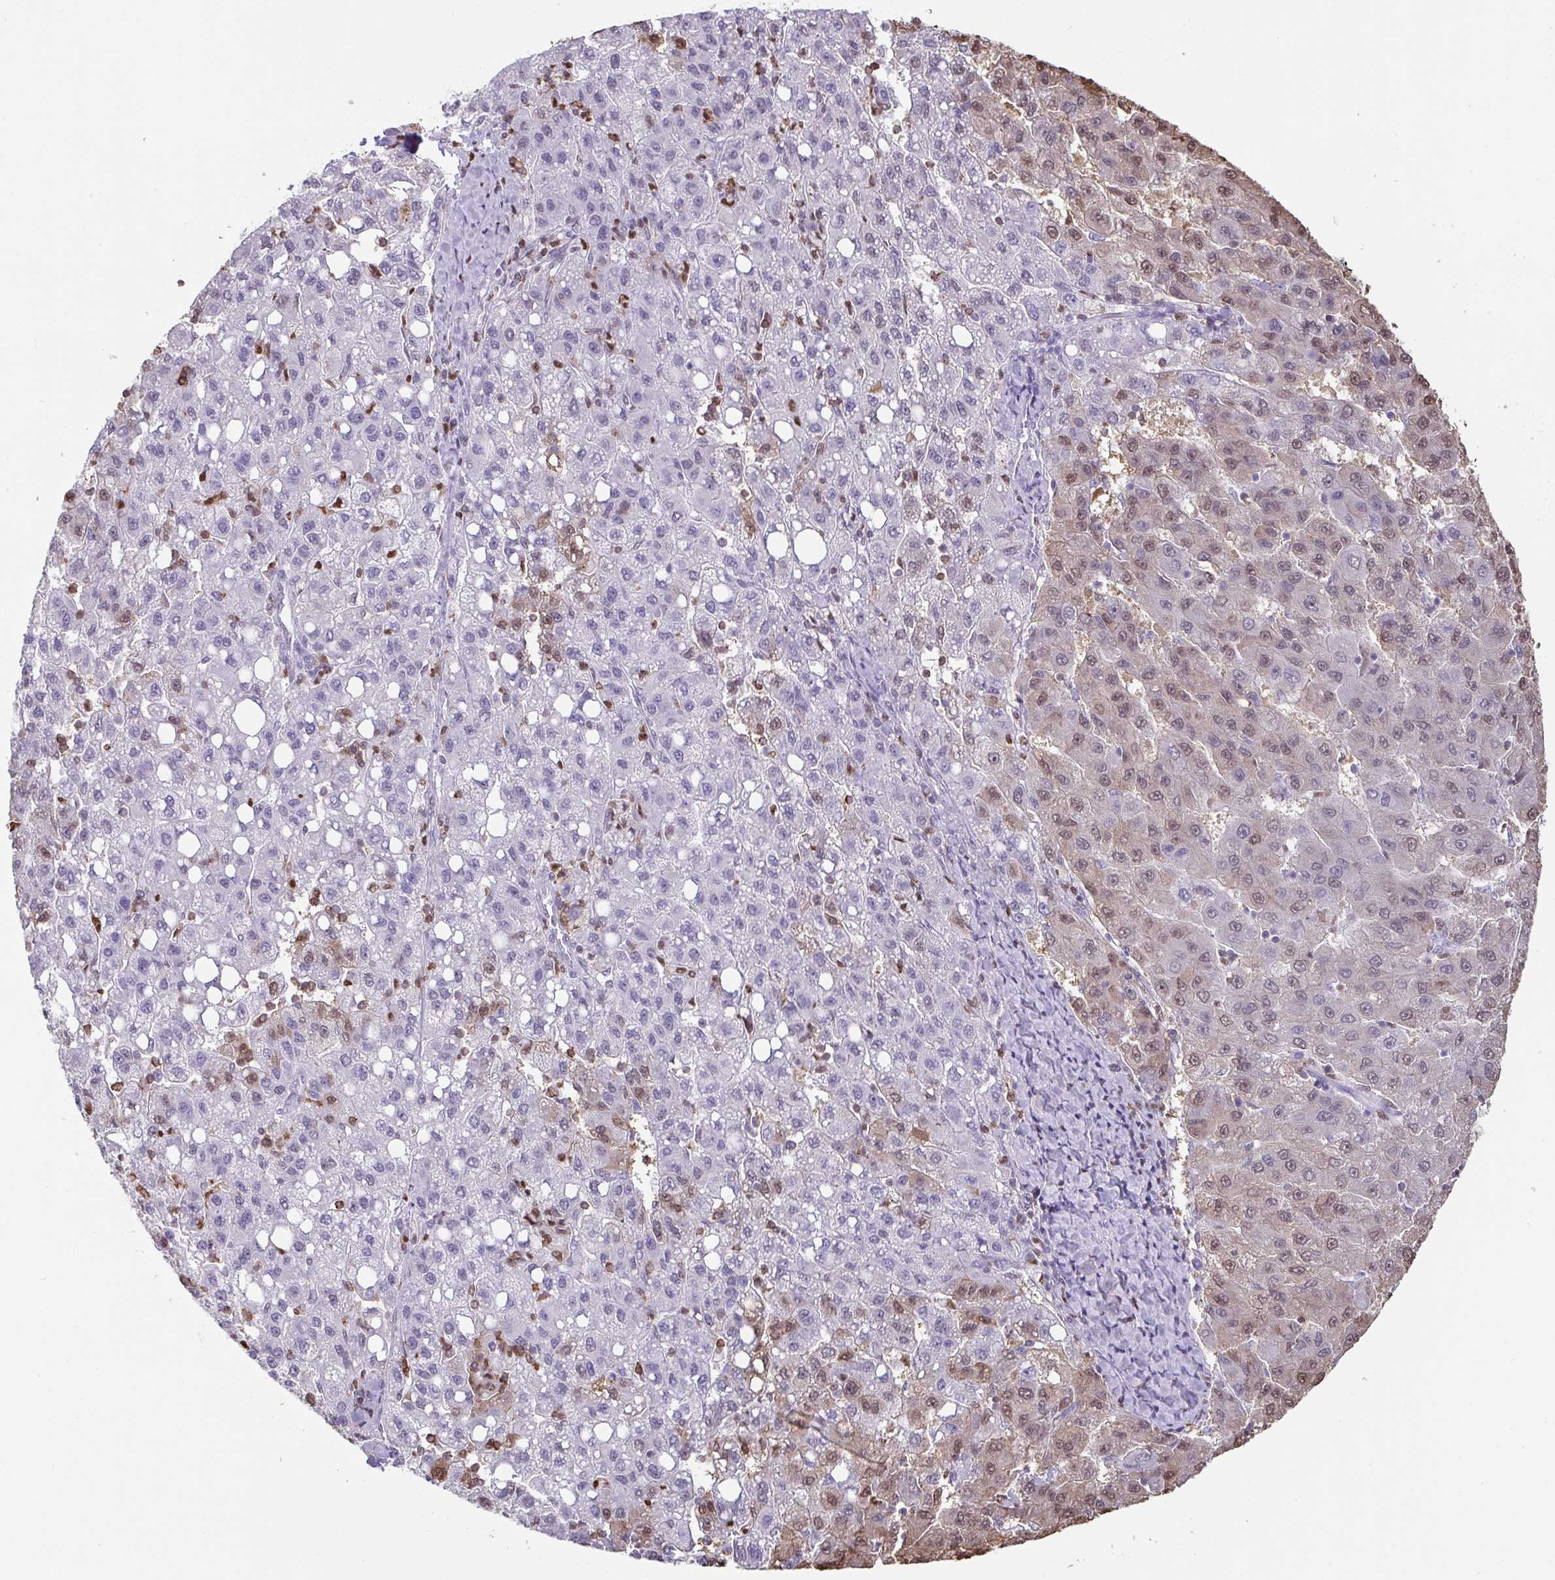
{"staining": {"intensity": "weak", "quantity": "25%-75%", "location": "cytoplasmic/membranous,nuclear"}, "tissue": "liver cancer", "cell_type": "Tumor cells", "image_type": "cancer", "snomed": [{"axis": "morphology", "description": "Carcinoma, Hepatocellular, NOS"}, {"axis": "topography", "description": "Liver"}], "caption": "An image of hepatocellular carcinoma (liver) stained for a protein demonstrates weak cytoplasmic/membranous and nuclear brown staining in tumor cells.", "gene": "BTBD10", "patient": {"sex": "female", "age": 82}}